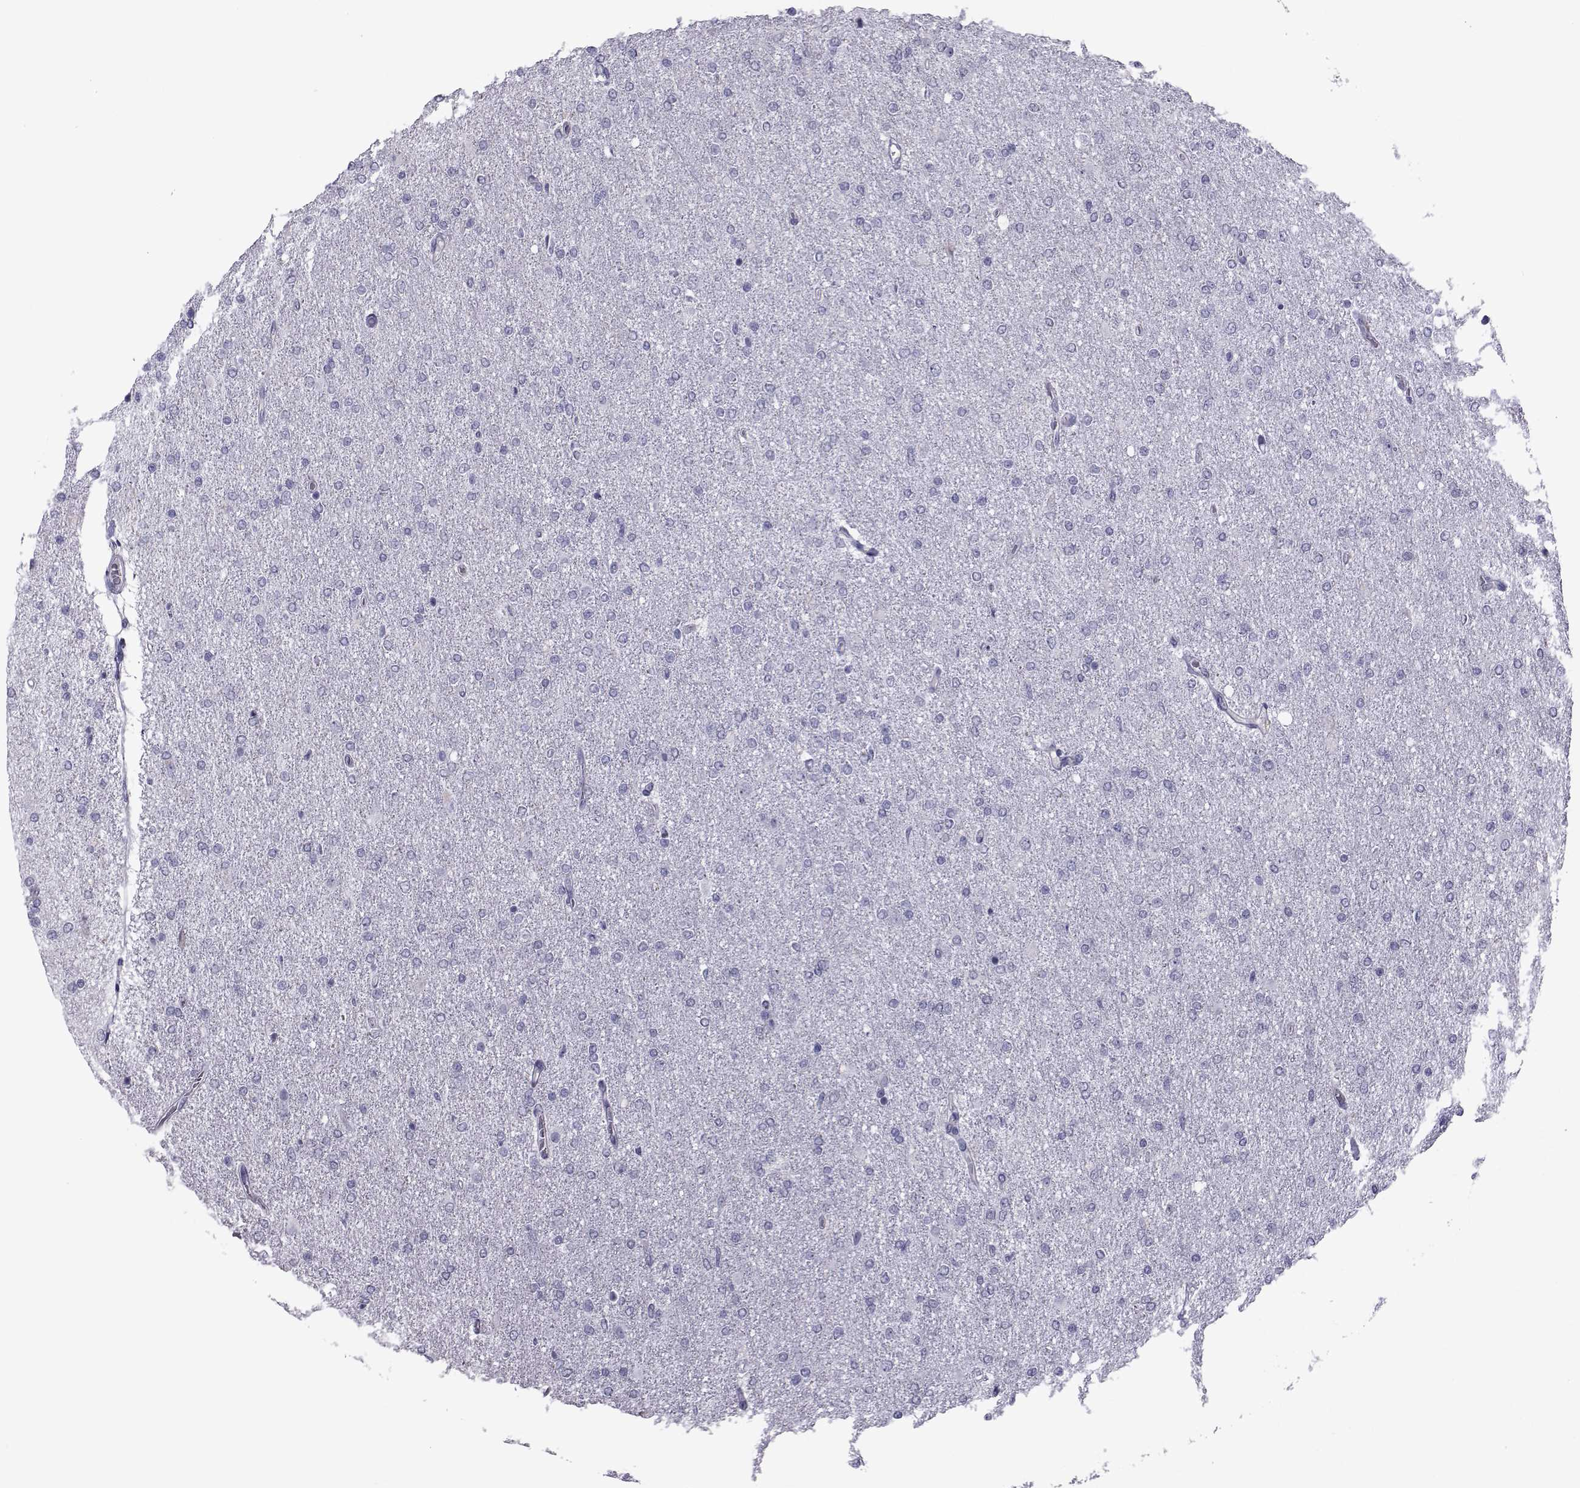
{"staining": {"intensity": "negative", "quantity": "none", "location": "none"}, "tissue": "glioma", "cell_type": "Tumor cells", "image_type": "cancer", "snomed": [{"axis": "morphology", "description": "Glioma, malignant, High grade"}, {"axis": "topography", "description": "Cerebral cortex"}], "caption": "This is a photomicrograph of IHC staining of glioma, which shows no staining in tumor cells. (DAB (3,3'-diaminobenzidine) immunohistochemistry visualized using brightfield microscopy, high magnification).", "gene": "COL22A1", "patient": {"sex": "male", "age": 70}}